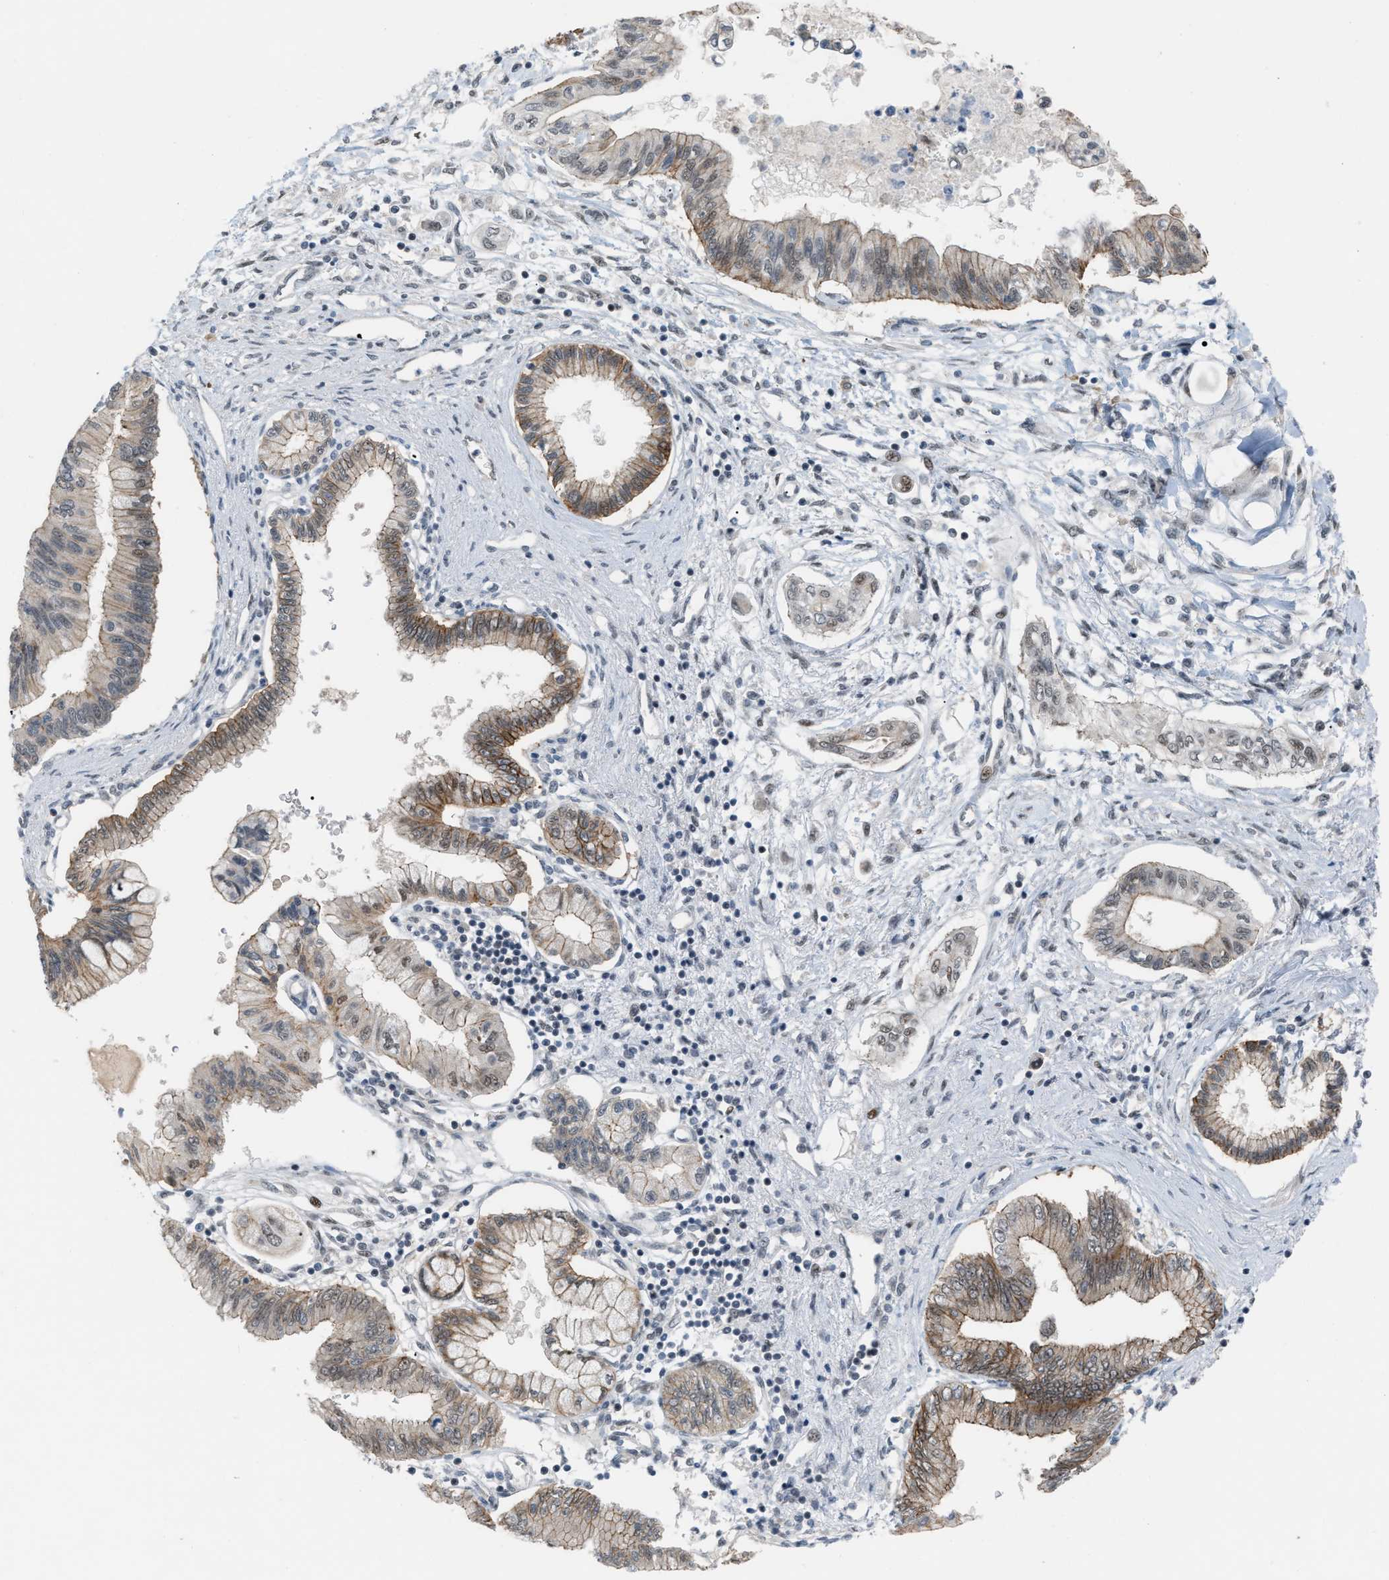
{"staining": {"intensity": "weak", "quantity": "25%-75%", "location": "cytoplasmic/membranous,nuclear"}, "tissue": "pancreatic cancer", "cell_type": "Tumor cells", "image_type": "cancer", "snomed": [{"axis": "morphology", "description": "Adenocarcinoma, NOS"}, {"axis": "topography", "description": "Pancreas"}], "caption": "This image displays IHC staining of human pancreatic adenocarcinoma, with low weak cytoplasmic/membranous and nuclear expression in about 25%-75% of tumor cells.", "gene": "RFFL", "patient": {"sex": "female", "age": 77}}